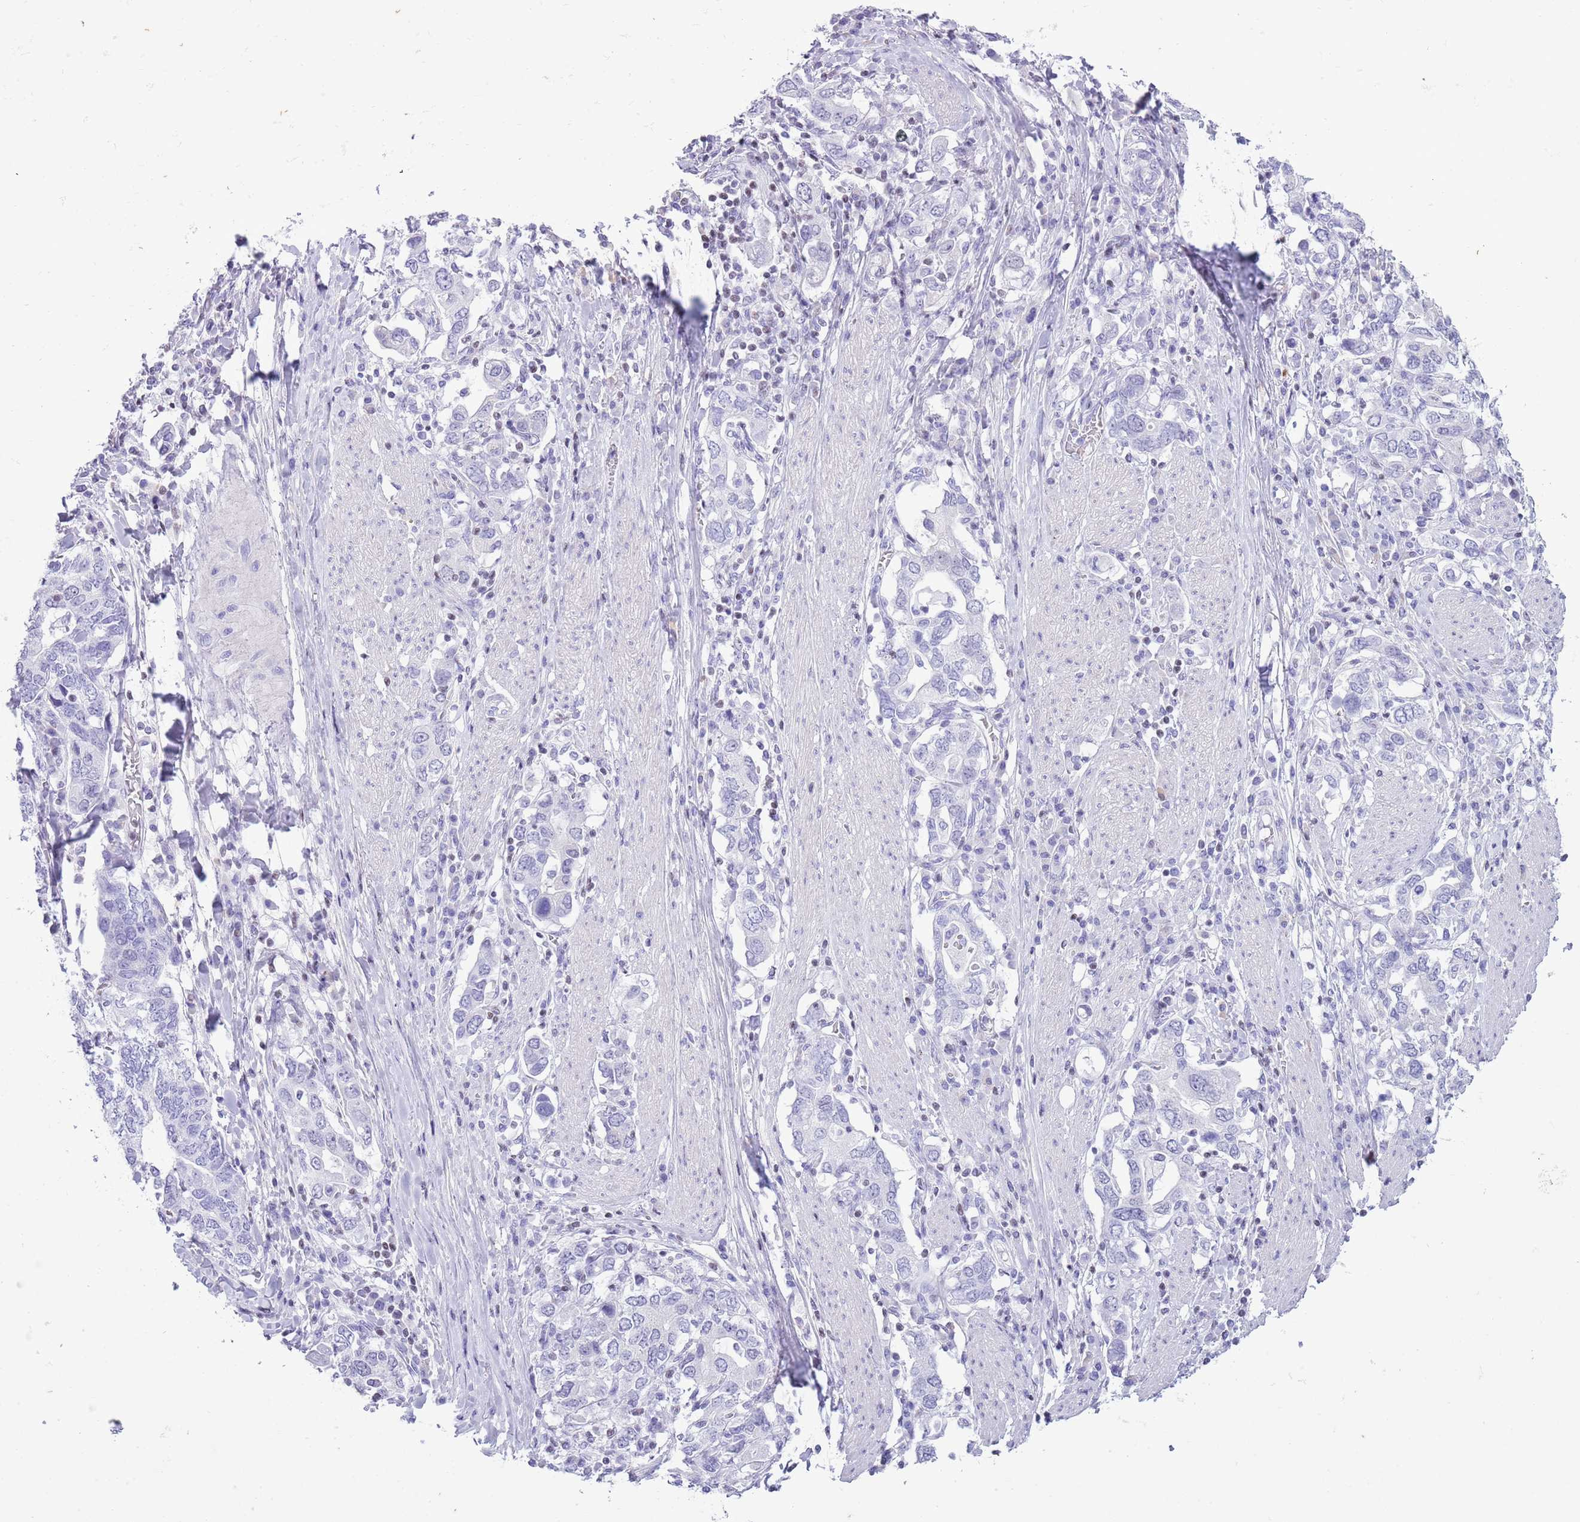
{"staining": {"intensity": "negative", "quantity": "none", "location": "none"}, "tissue": "stomach cancer", "cell_type": "Tumor cells", "image_type": "cancer", "snomed": [{"axis": "morphology", "description": "Adenocarcinoma, NOS"}, {"axis": "topography", "description": "Stomach, upper"}, {"axis": "topography", "description": "Stomach"}], "caption": "Immunohistochemistry image of adenocarcinoma (stomach) stained for a protein (brown), which exhibits no expression in tumor cells.", "gene": "BCL11B", "patient": {"sex": "male", "age": 62}}